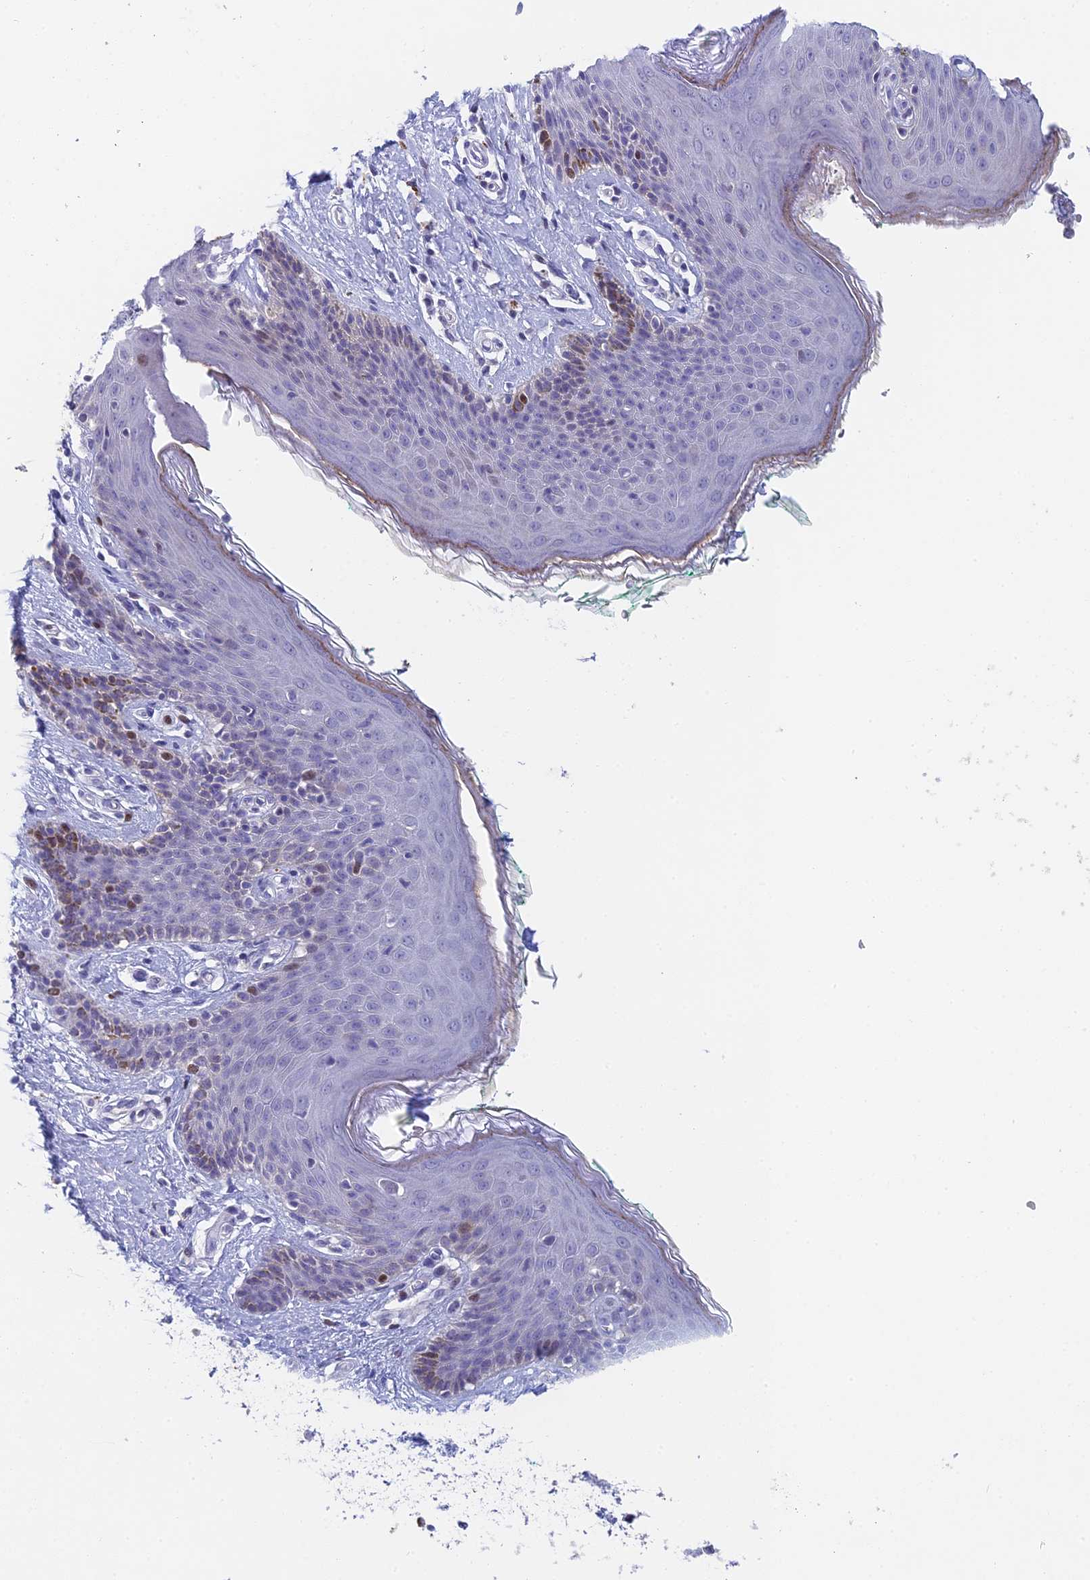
{"staining": {"intensity": "moderate", "quantity": "<25%", "location": "cytoplasmic/membranous,nuclear"}, "tissue": "skin", "cell_type": "Epidermal cells", "image_type": "normal", "snomed": [{"axis": "morphology", "description": "Normal tissue, NOS"}, {"axis": "topography", "description": "Vulva"}], "caption": "A brown stain highlights moderate cytoplasmic/membranous,nuclear staining of a protein in epidermal cells of benign skin.", "gene": "REXO5", "patient": {"sex": "female", "age": 66}}